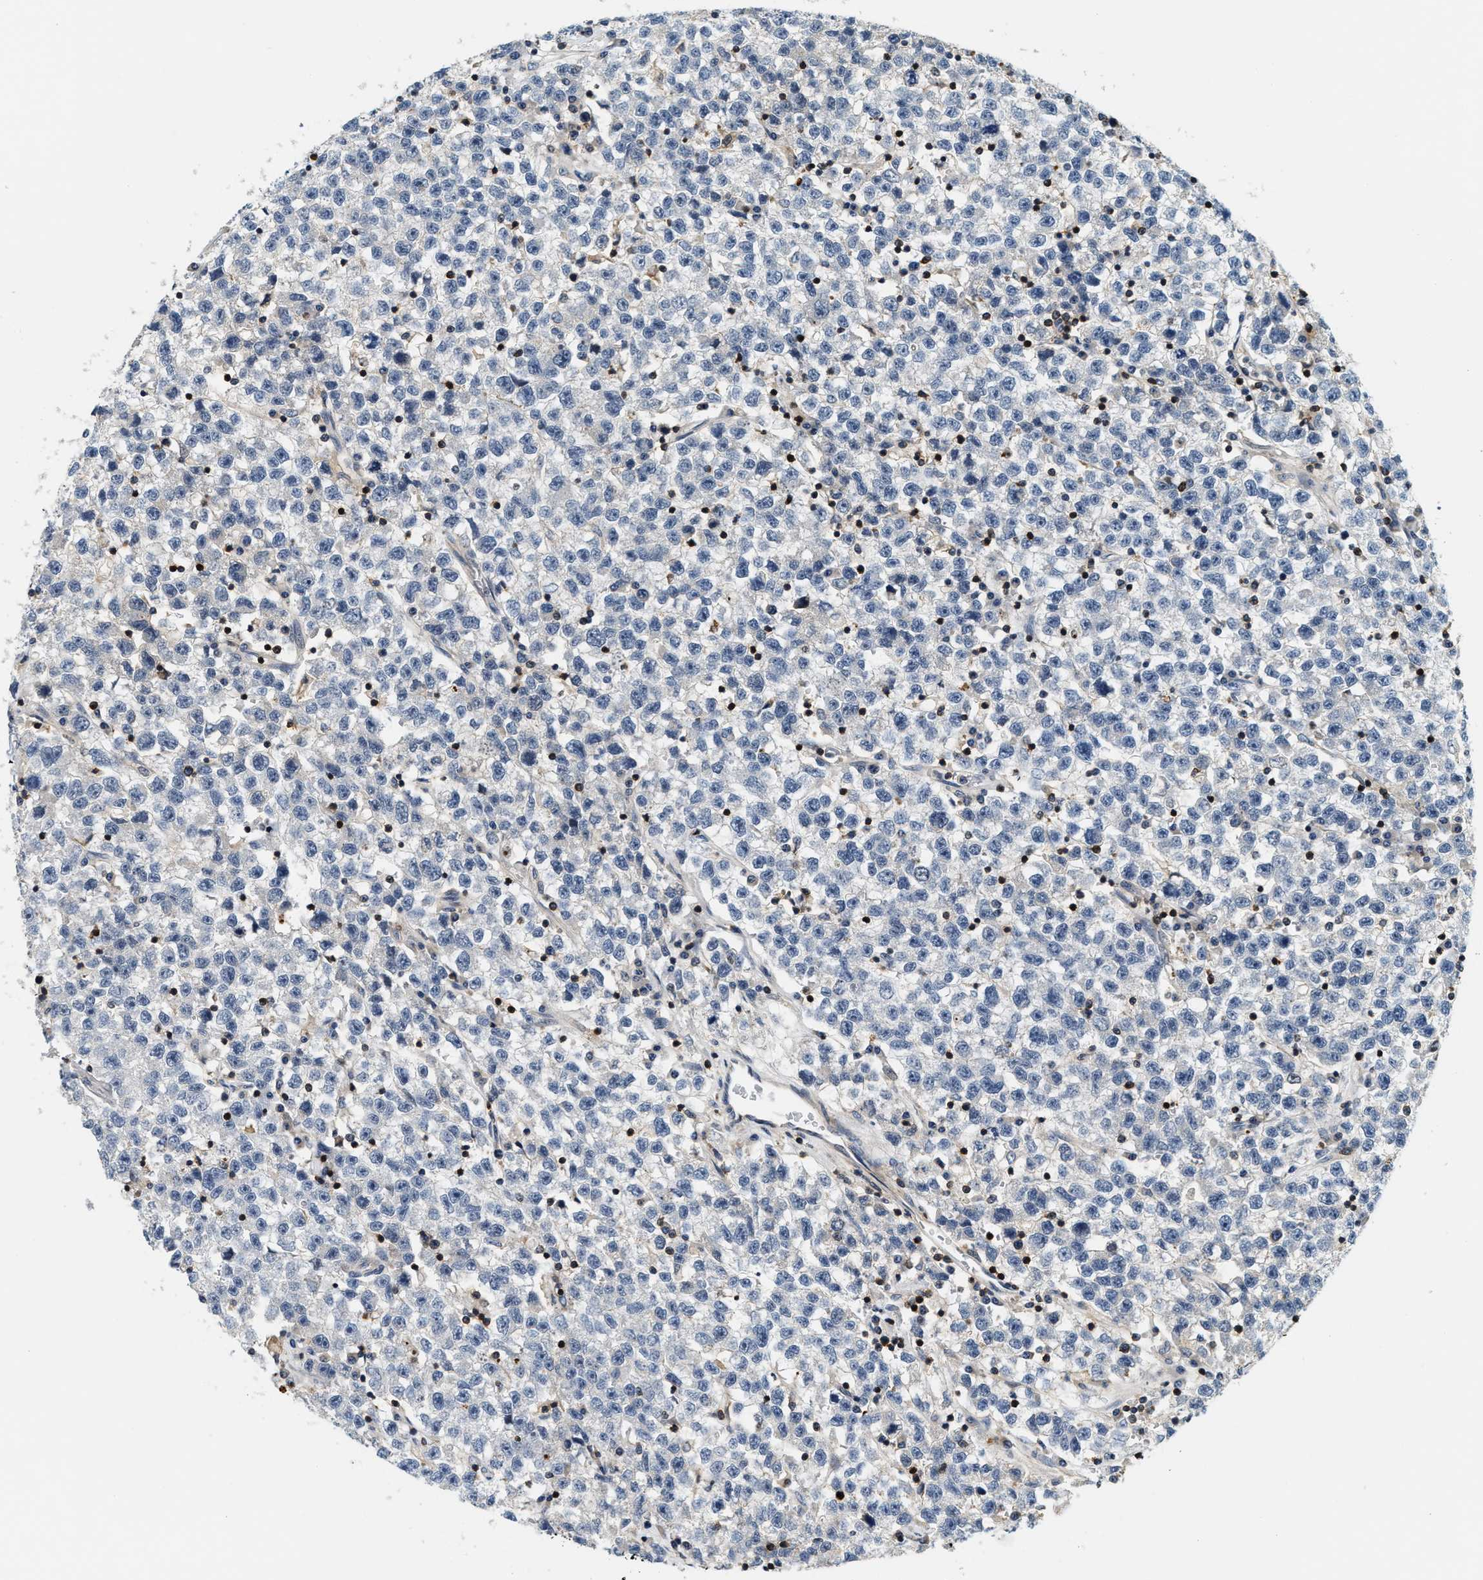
{"staining": {"intensity": "negative", "quantity": "none", "location": "none"}, "tissue": "testis cancer", "cell_type": "Tumor cells", "image_type": "cancer", "snomed": [{"axis": "morphology", "description": "Seminoma, NOS"}, {"axis": "topography", "description": "Testis"}], "caption": "Testis seminoma stained for a protein using immunohistochemistry shows no expression tumor cells.", "gene": "SAMD9", "patient": {"sex": "male", "age": 22}}